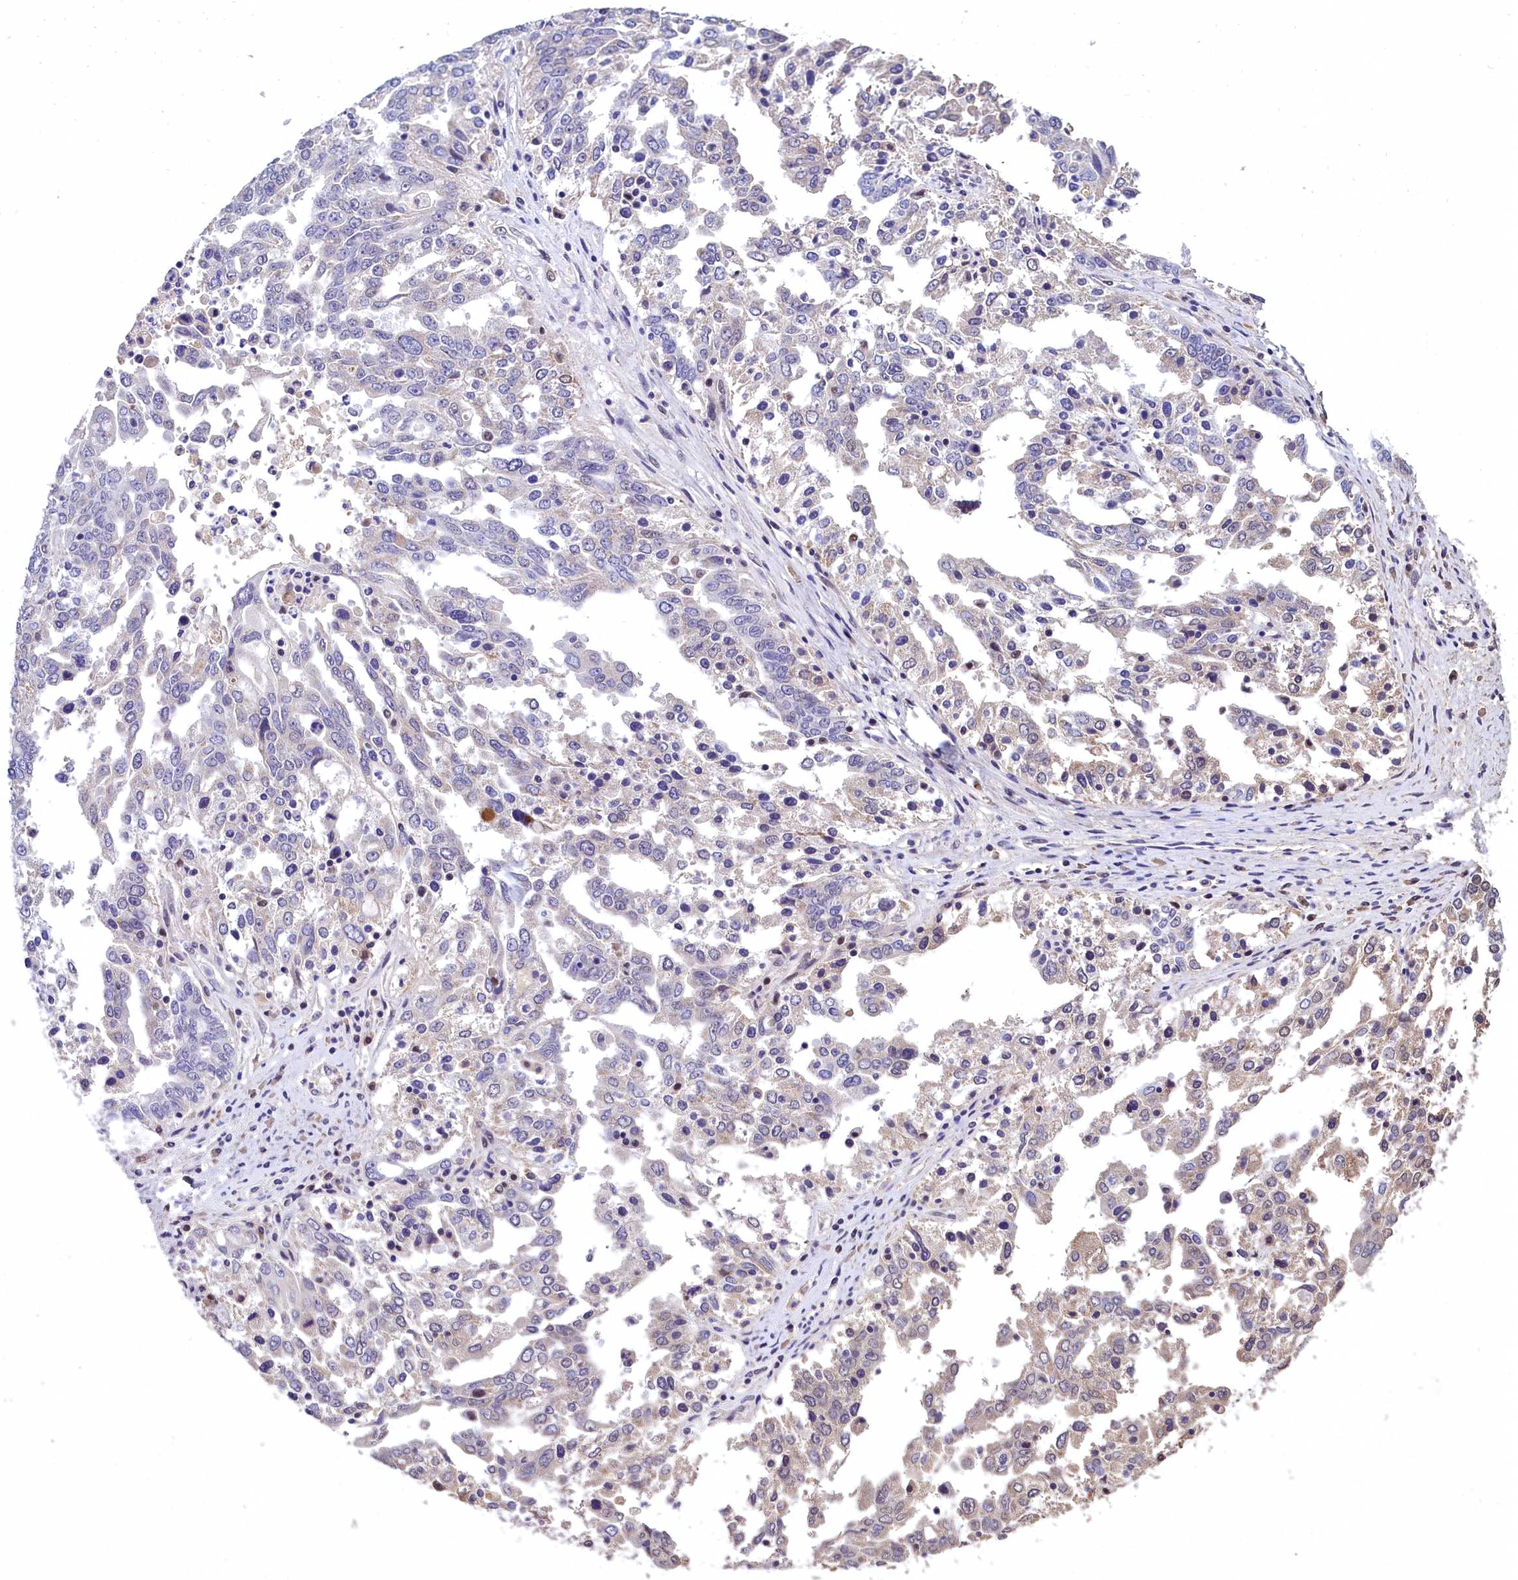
{"staining": {"intensity": "weak", "quantity": "<25%", "location": "nuclear"}, "tissue": "ovarian cancer", "cell_type": "Tumor cells", "image_type": "cancer", "snomed": [{"axis": "morphology", "description": "Carcinoma, endometroid"}, {"axis": "topography", "description": "Ovary"}], "caption": "High power microscopy image of an IHC image of ovarian endometroid carcinoma, revealing no significant staining in tumor cells.", "gene": "HECTD4", "patient": {"sex": "female", "age": 62}}